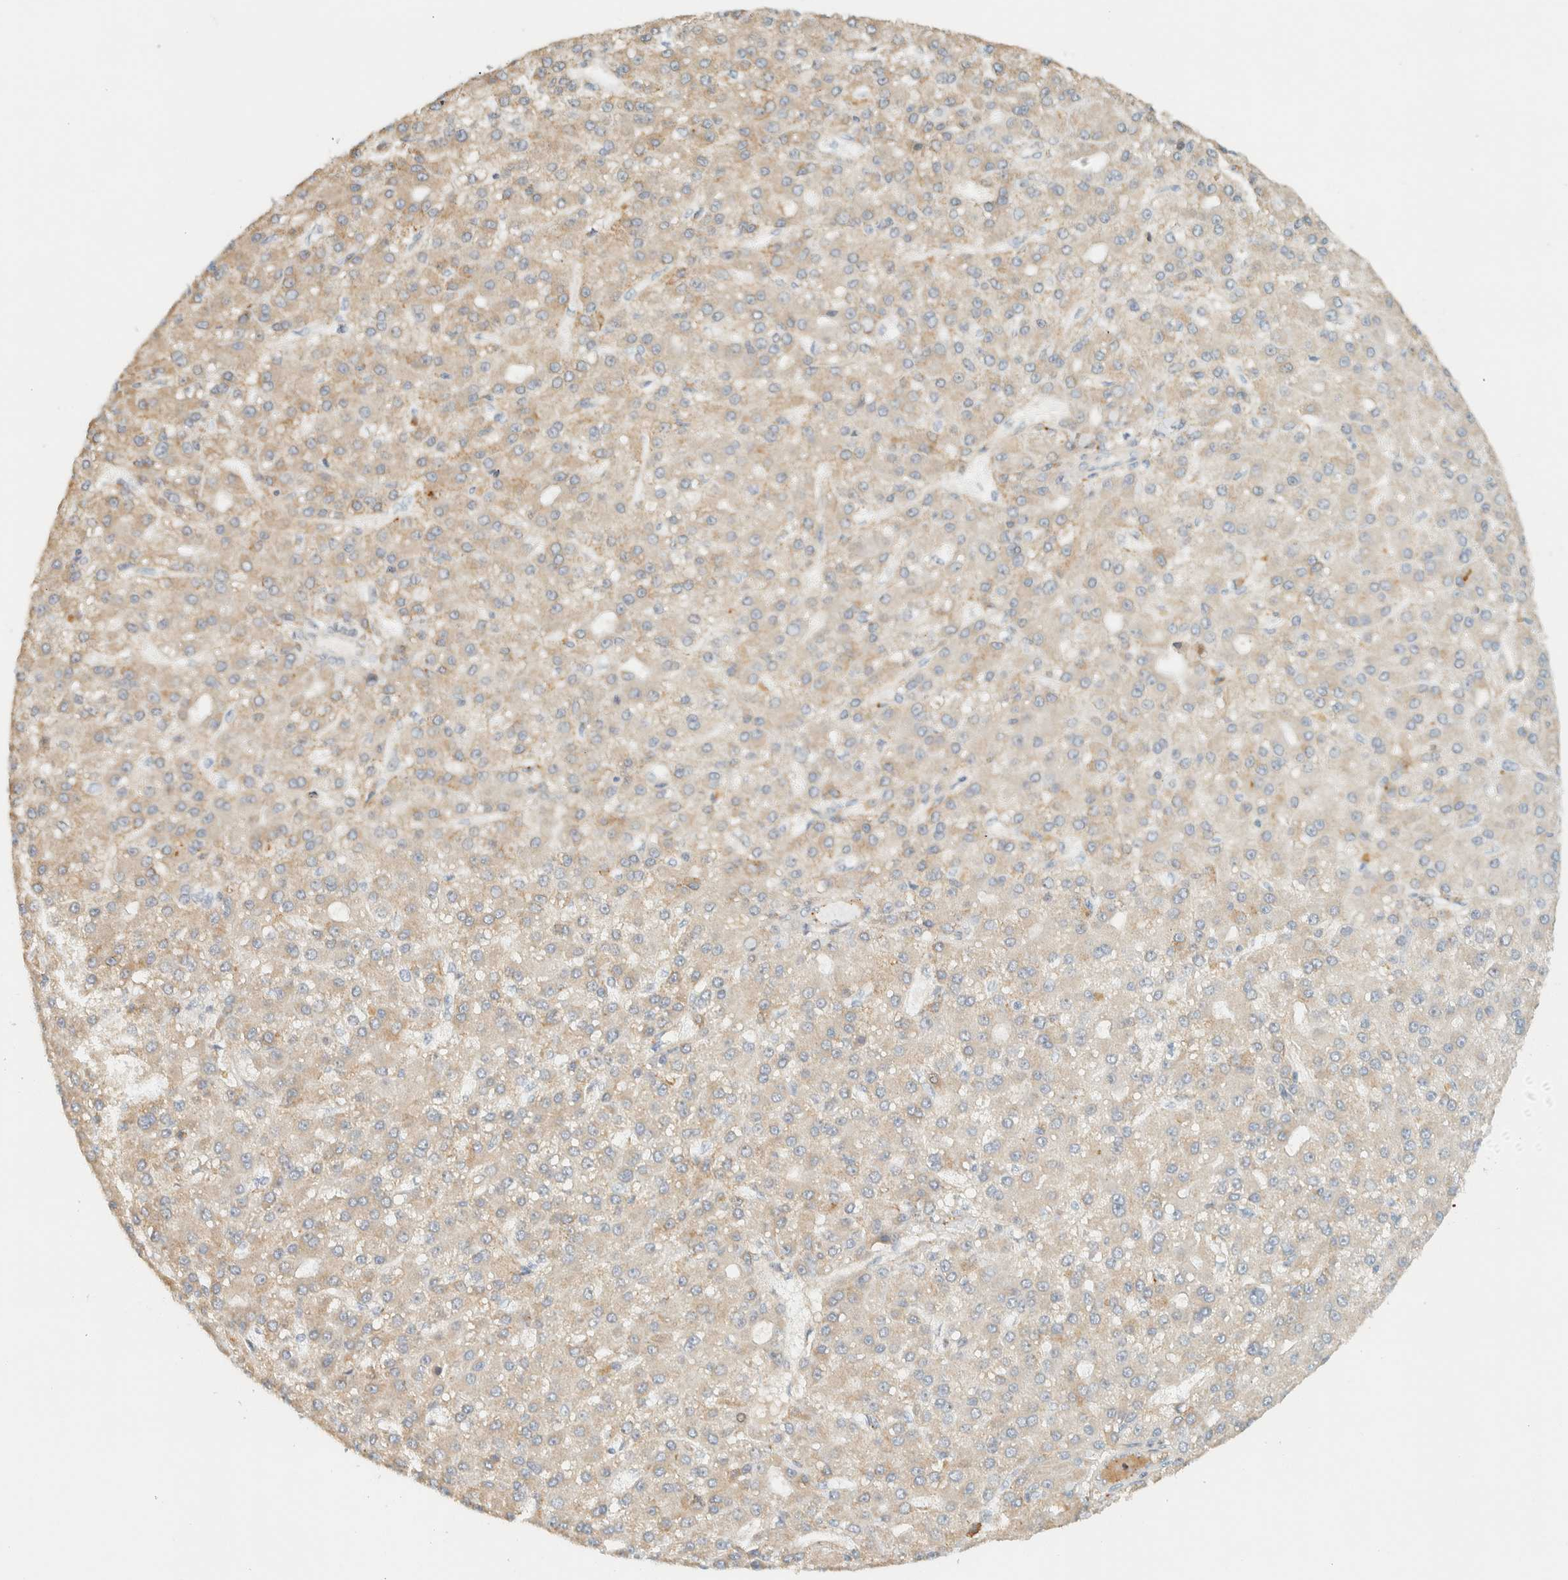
{"staining": {"intensity": "weak", "quantity": "25%-75%", "location": "cytoplasmic/membranous"}, "tissue": "liver cancer", "cell_type": "Tumor cells", "image_type": "cancer", "snomed": [{"axis": "morphology", "description": "Carcinoma, Hepatocellular, NOS"}, {"axis": "topography", "description": "Liver"}], "caption": "Tumor cells demonstrate low levels of weak cytoplasmic/membranous staining in about 25%-75% of cells in hepatocellular carcinoma (liver). (DAB (3,3'-diaminobenzidine) = brown stain, brightfield microscopy at high magnification).", "gene": "CCDC171", "patient": {"sex": "male", "age": 67}}